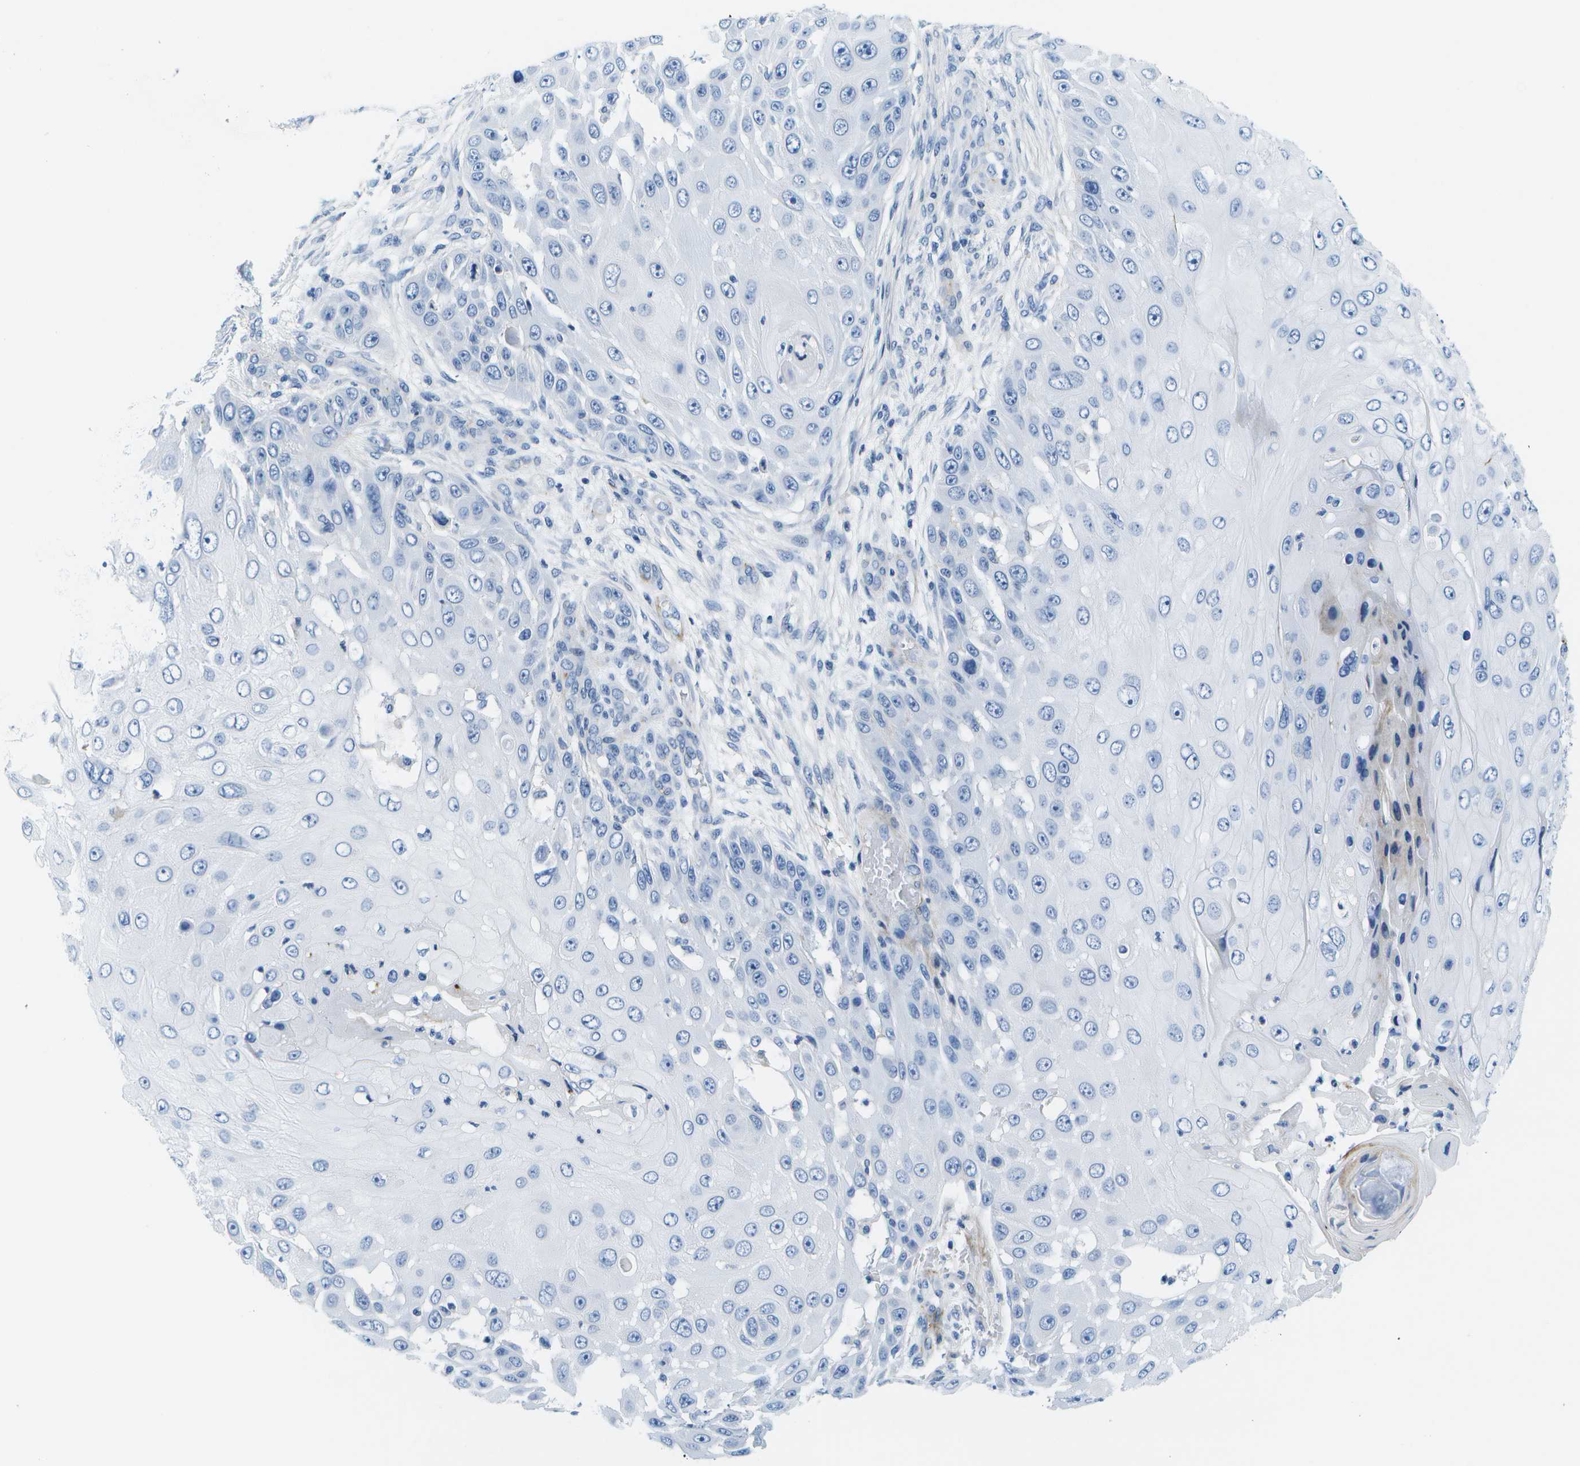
{"staining": {"intensity": "negative", "quantity": "none", "location": "none"}, "tissue": "skin cancer", "cell_type": "Tumor cells", "image_type": "cancer", "snomed": [{"axis": "morphology", "description": "Squamous cell carcinoma, NOS"}, {"axis": "topography", "description": "Skin"}], "caption": "Immunohistochemistry (IHC) of human skin squamous cell carcinoma reveals no staining in tumor cells.", "gene": "ADGRG6", "patient": {"sex": "female", "age": 44}}